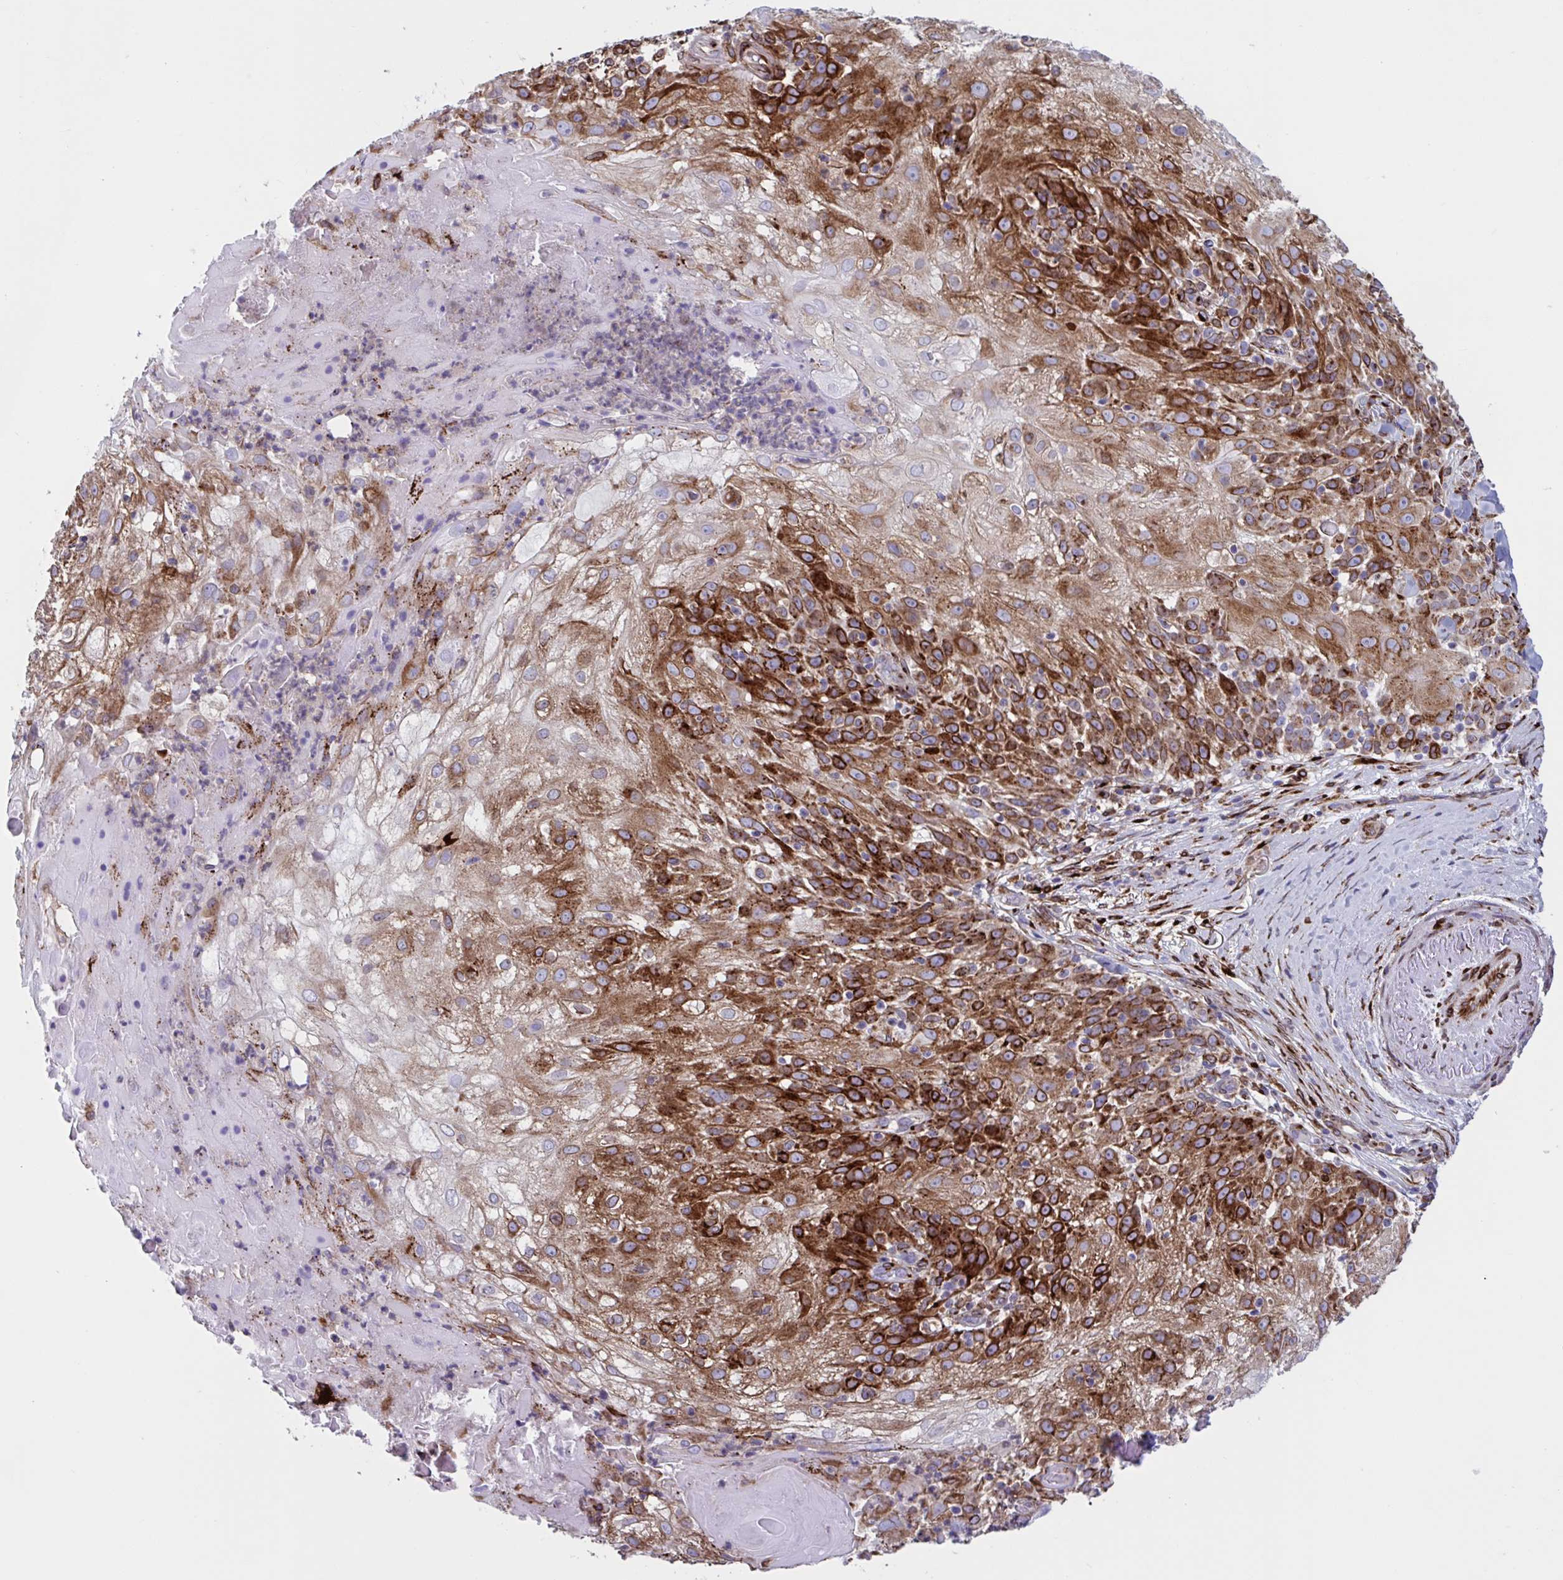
{"staining": {"intensity": "strong", "quantity": ">75%", "location": "cytoplasmic/membranous"}, "tissue": "skin cancer", "cell_type": "Tumor cells", "image_type": "cancer", "snomed": [{"axis": "morphology", "description": "Normal tissue, NOS"}, {"axis": "morphology", "description": "Squamous cell carcinoma, NOS"}, {"axis": "topography", "description": "Skin"}], "caption": "This image demonstrates skin squamous cell carcinoma stained with immunohistochemistry to label a protein in brown. The cytoplasmic/membranous of tumor cells show strong positivity for the protein. Nuclei are counter-stained blue.", "gene": "RFK", "patient": {"sex": "female", "age": 83}}